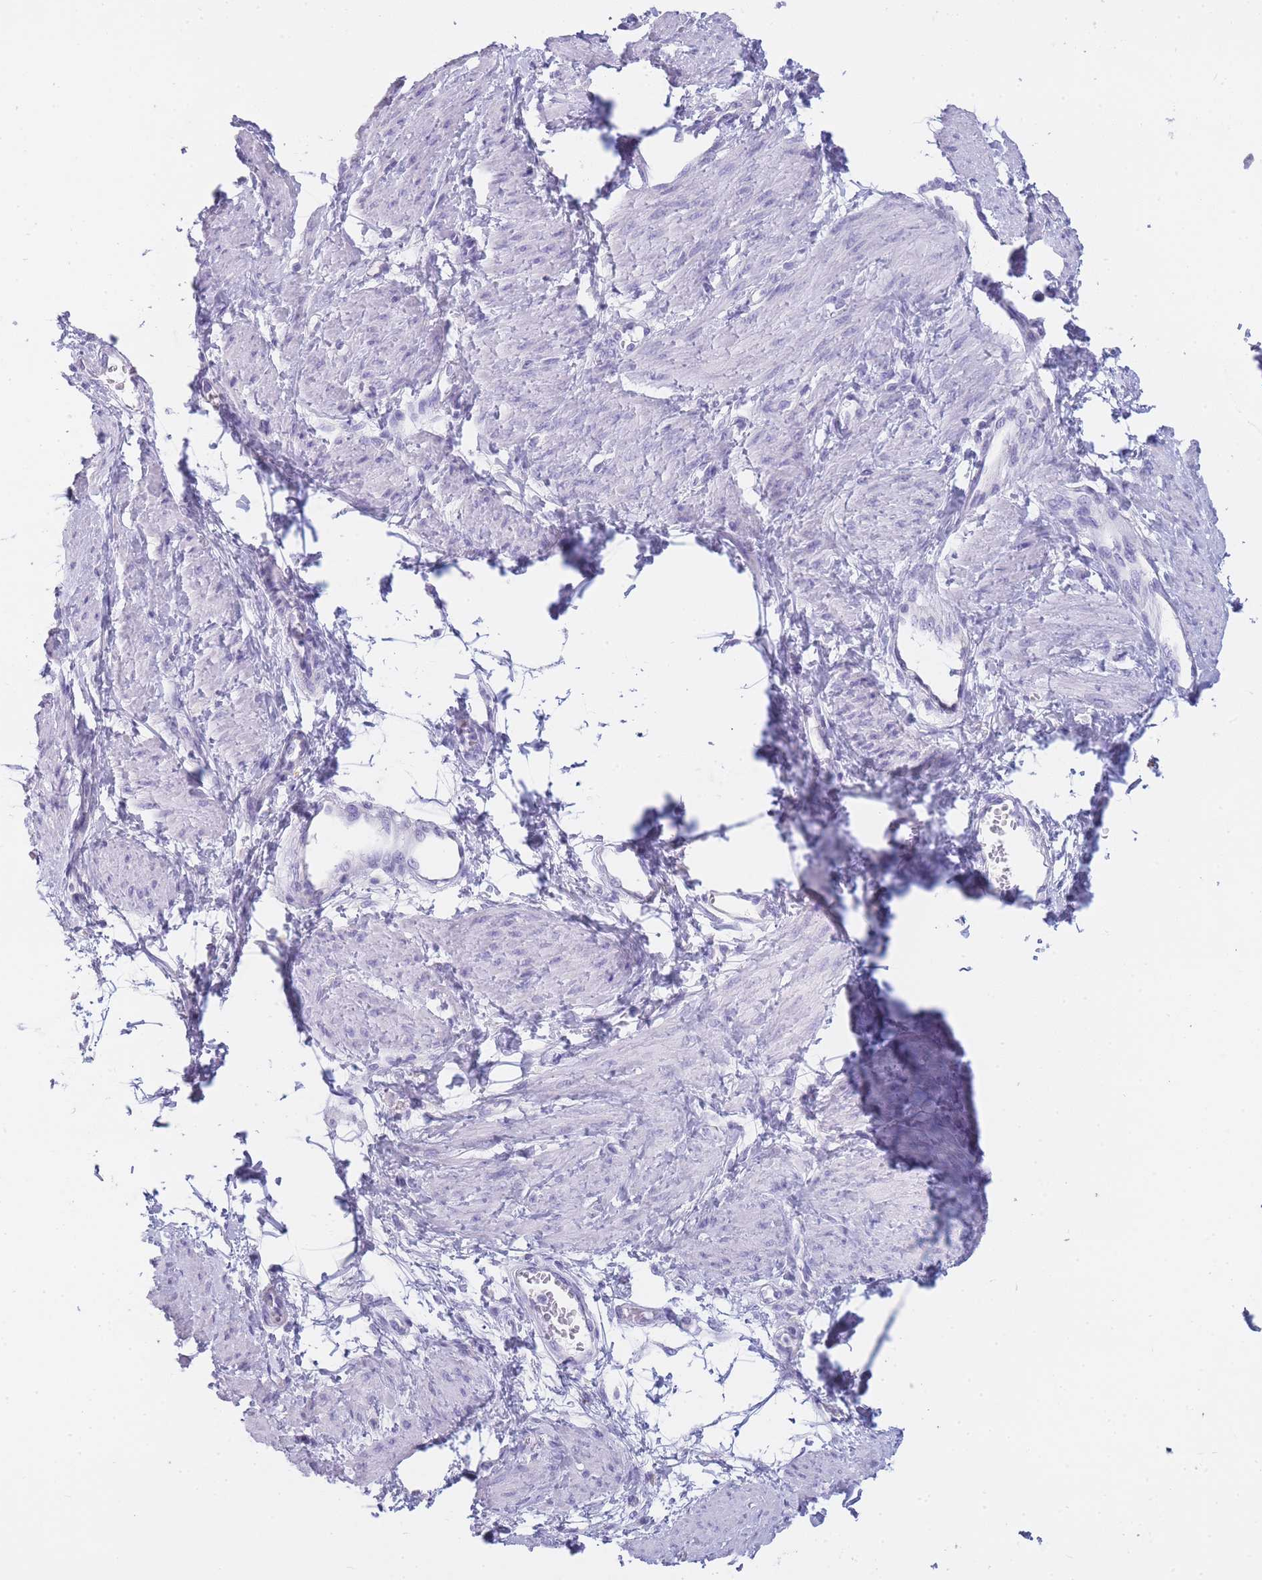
{"staining": {"intensity": "negative", "quantity": "none", "location": "none"}, "tissue": "smooth muscle", "cell_type": "Smooth muscle cells", "image_type": "normal", "snomed": [{"axis": "morphology", "description": "Normal tissue, NOS"}, {"axis": "topography", "description": "Smooth muscle"}, {"axis": "topography", "description": "Uterus"}], "caption": "The image reveals no significant staining in smooth muscle cells of smooth muscle. (DAB IHC with hematoxylin counter stain).", "gene": "GAA", "patient": {"sex": "female", "age": 39}}